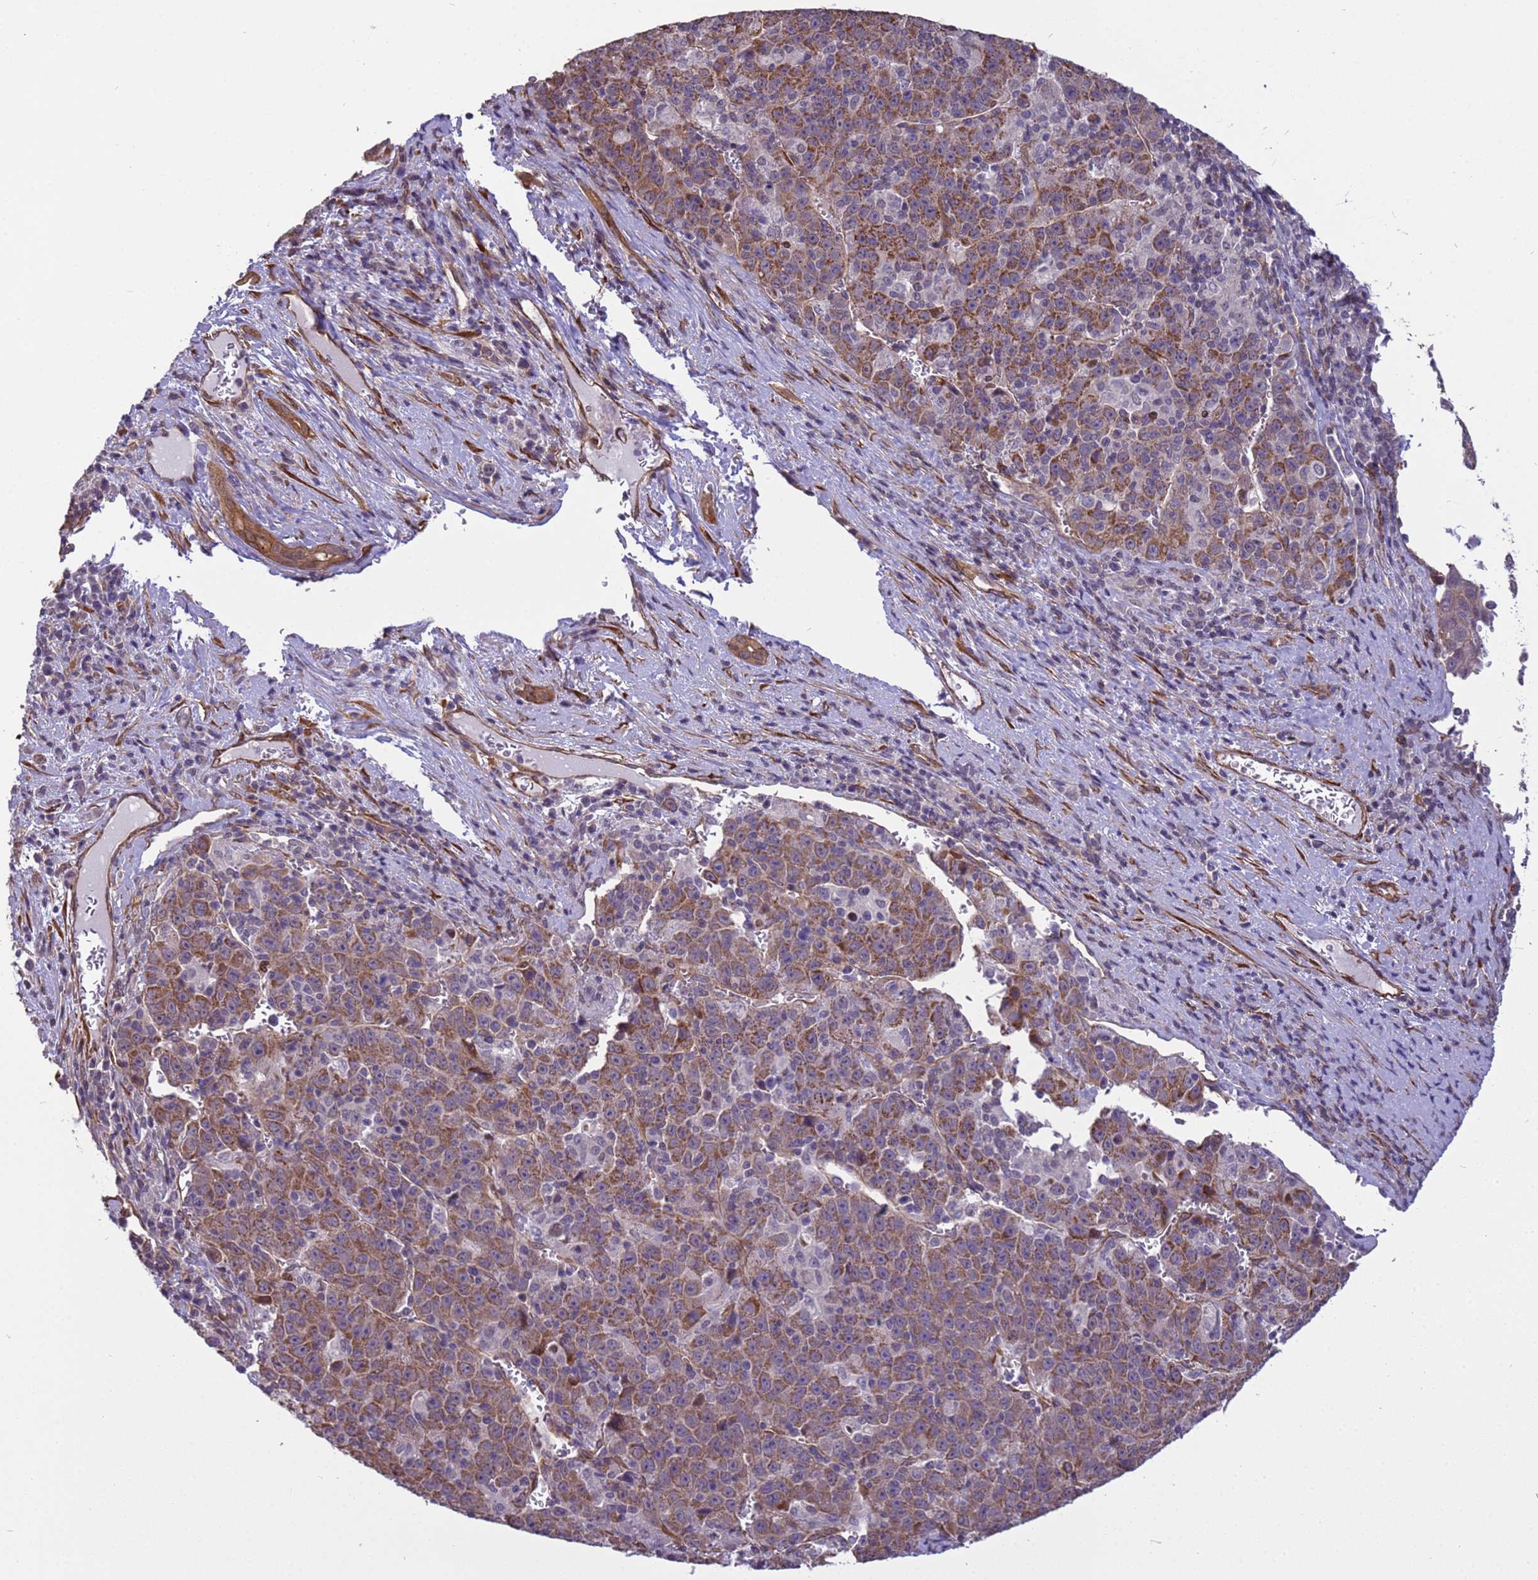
{"staining": {"intensity": "moderate", "quantity": ">75%", "location": "cytoplasmic/membranous"}, "tissue": "liver cancer", "cell_type": "Tumor cells", "image_type": "cancer", "snomed": [{"axis": "morphology", "description": "Carcinoma, Hepatocellular, NOS"}, {"axis": "topography", "description": "Liver"}], "caption": "Liver cancer (hepatocellular carcinoma) stained with a protein marker demonstrates moderate staining in tumor cells.", "gene": "ITGB4", "patient": {"sex": "female", "age": 53}}